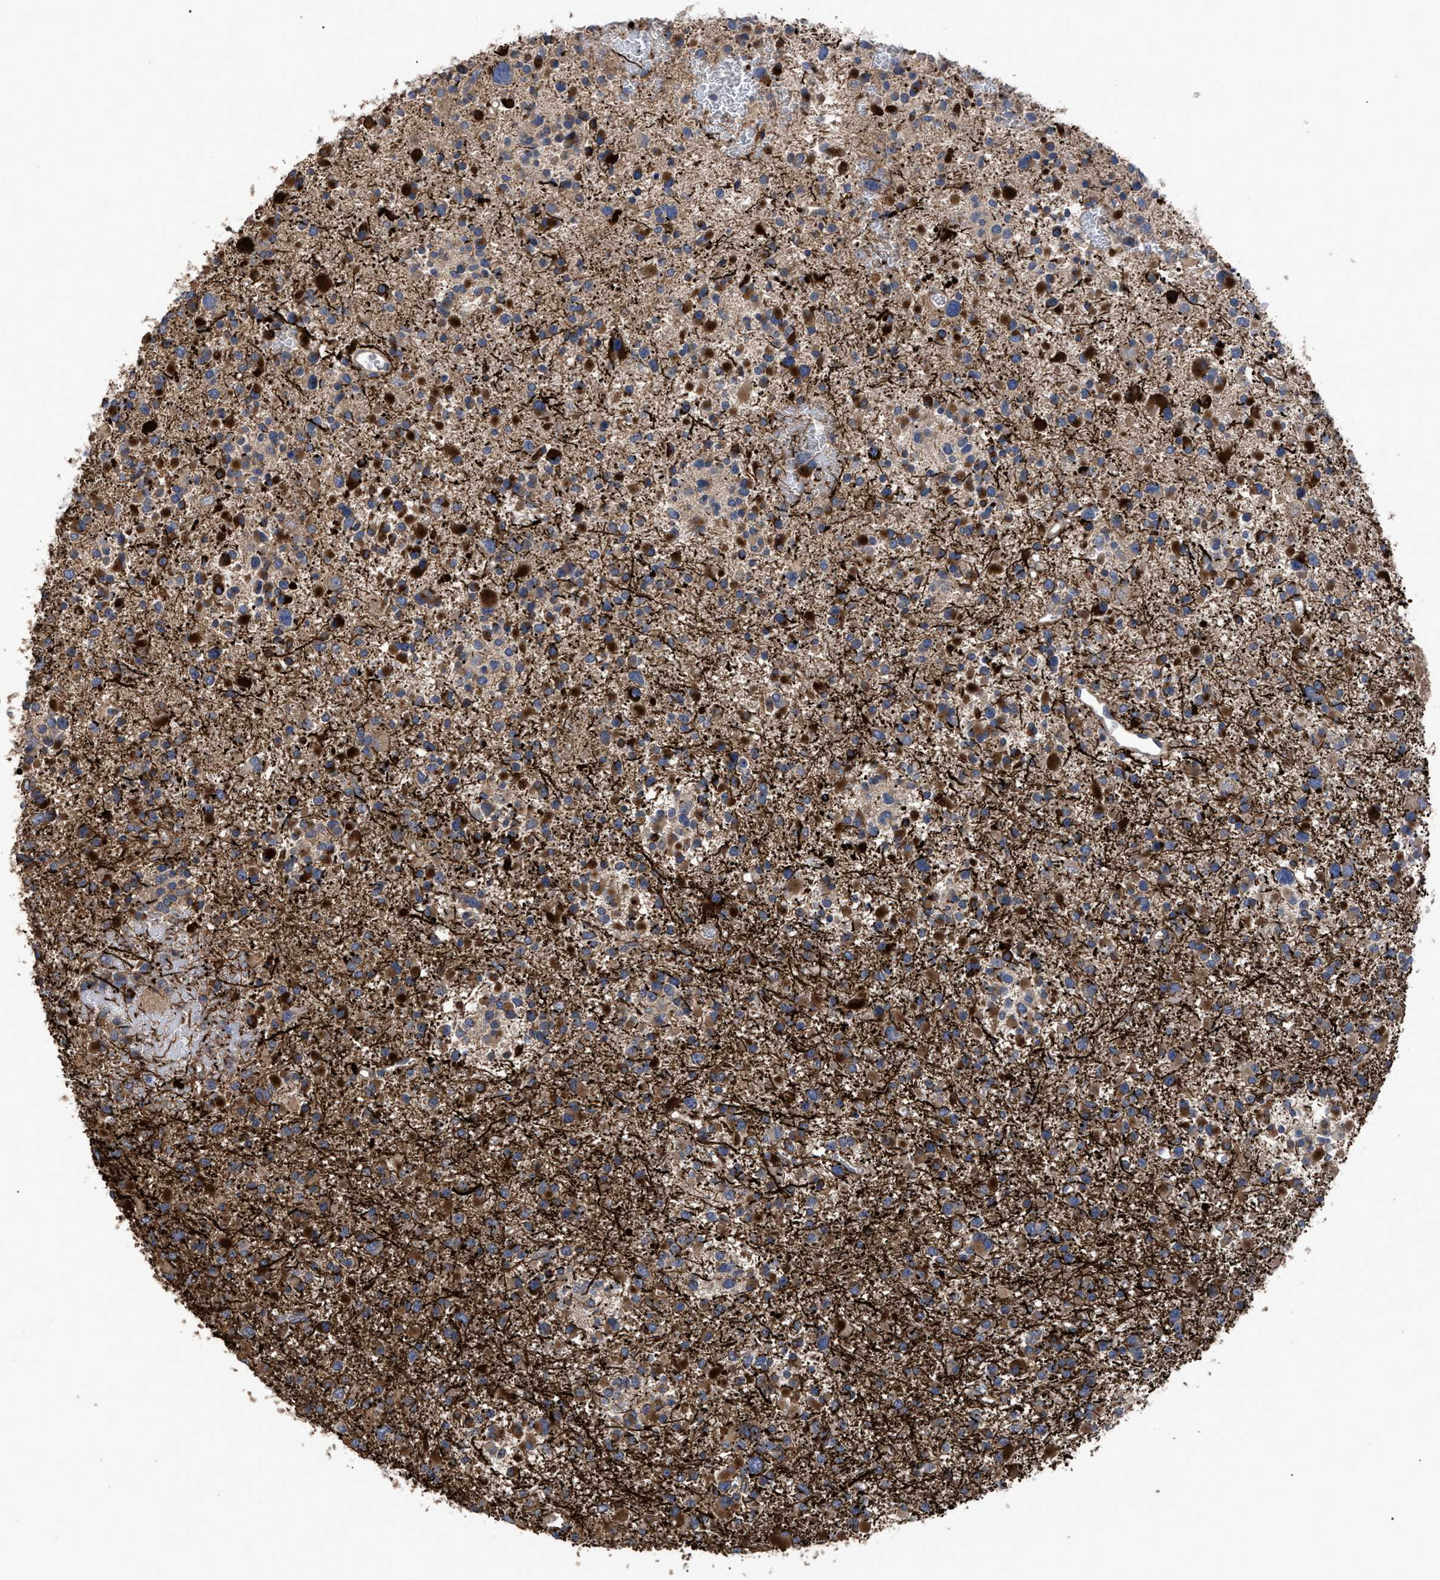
{"staining": {"intensity": "strong", "quantity": "25%-75%", "location": "cytoplasmic/membranous"}, "tissue": "glioma", "cell_type": "Tumor cells", "image_type": "cancer", "snomed": [{"axis": "morphology", "description": "Glioma, malignant, Low grade"}, {"axis": "topography", "description": "Brain"}], "caption": "DAB immunohistochemical staining of low-grade glioma (malignant) shows strong cytoplasmic/membranous protein positivity in approximately 25%-75% of tumor cells. (DAB IHC with brightfield microscopy, high magnification).", "gene": "BTN2A1", "patient": {"sex": "female", "age": 22}}